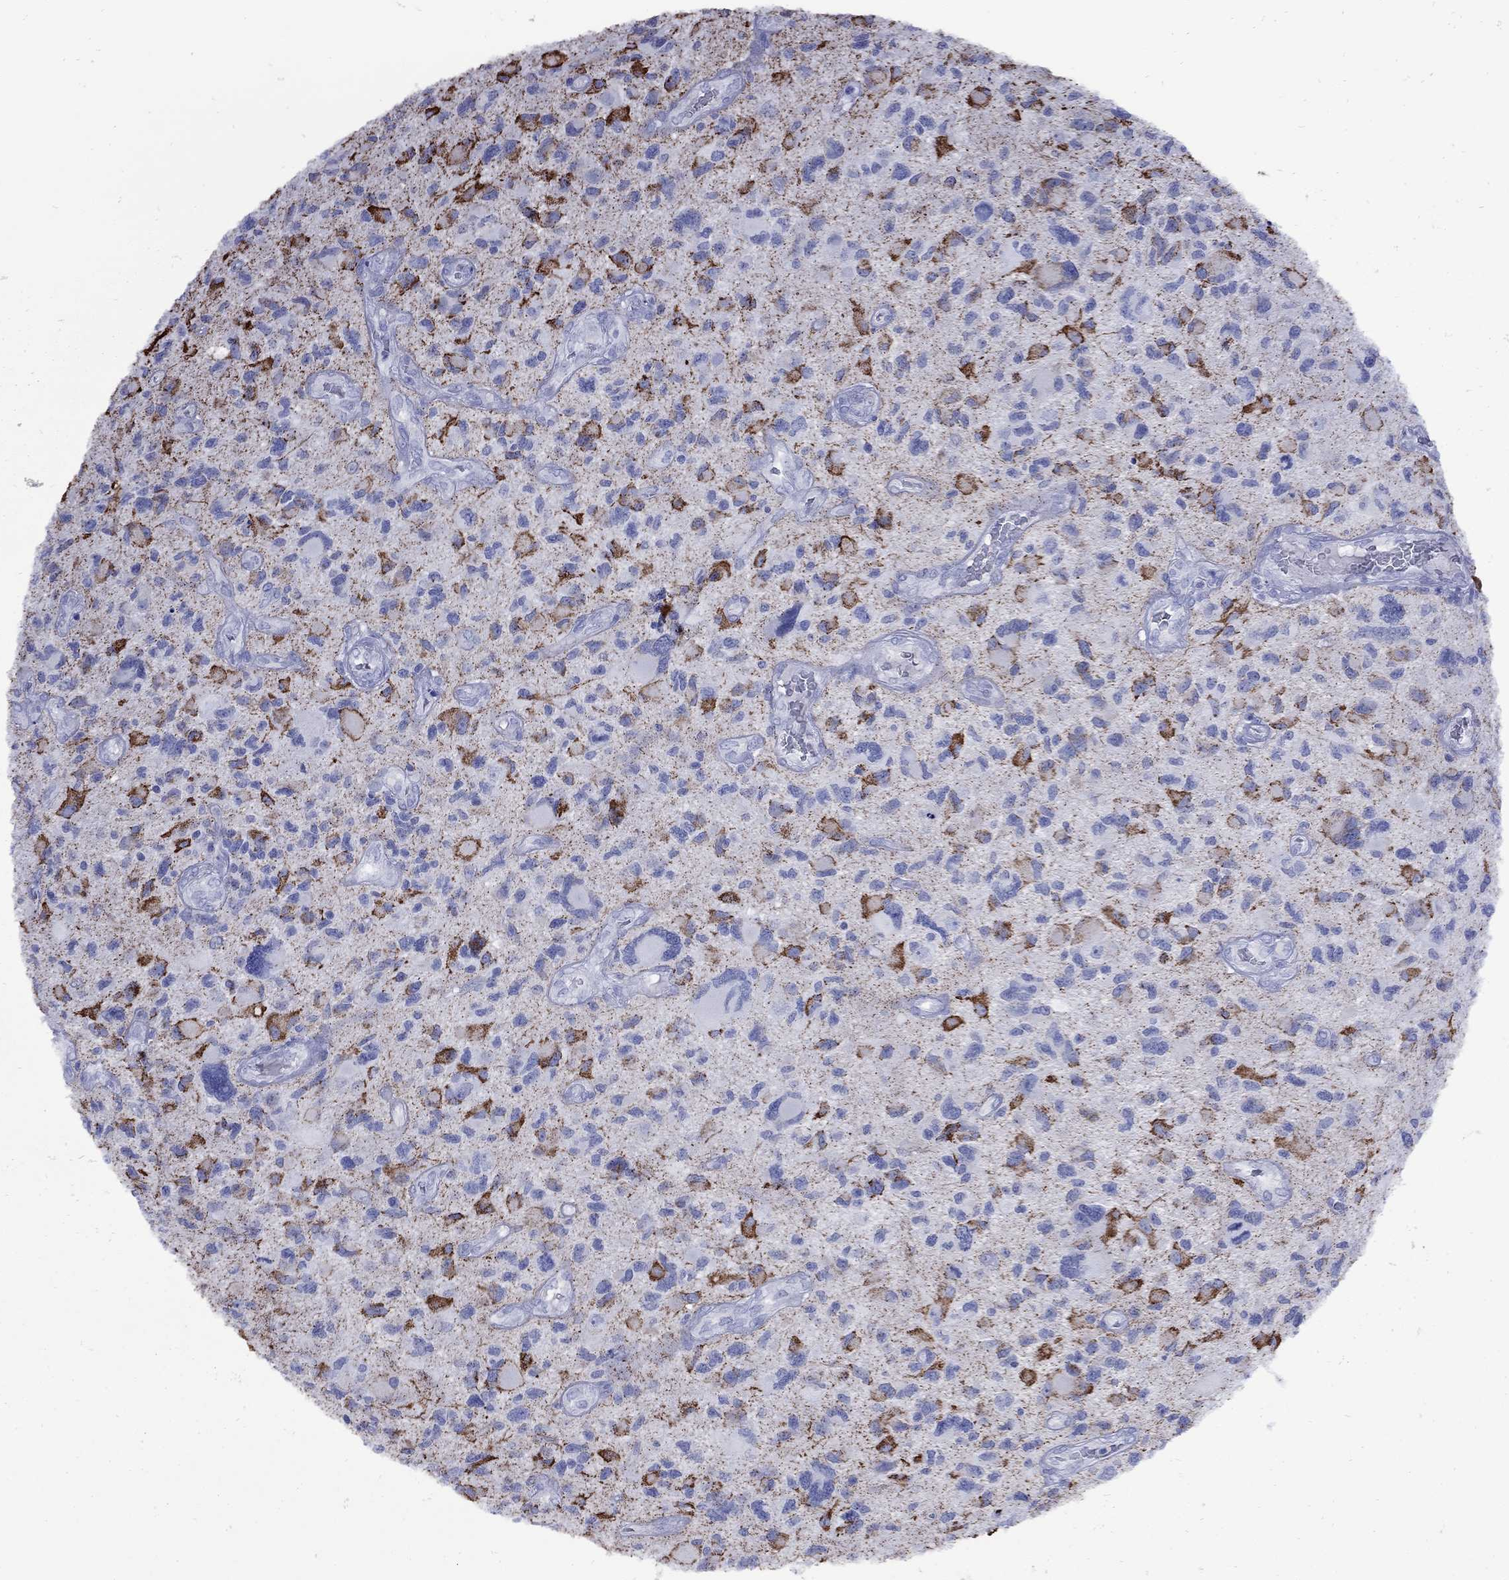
{"staining": {"intensity": "strong", "quantity": "<25%", "location": "cytoplasmic/membranous"}, "tissue": "glioma", "cell_type": "Tumor cells", "image_type": "cancer", "snomed": [{"axis": "morphology", "description": "Glioma, malignant, NOS"}, {"axis": "morphology", "description": "Glioma, malignant, High grade"}, {"axis": "topography", "description": "Brain"}], "caption": "This micrograph demonstrates immunohistochemistry (IHC) staining of glioma, with medium strong cytoplasmic/membranous positivity in about <25% of tumor cells.", "gene": "SESTD1", "patient": {"sex": "female", "age": 71}}